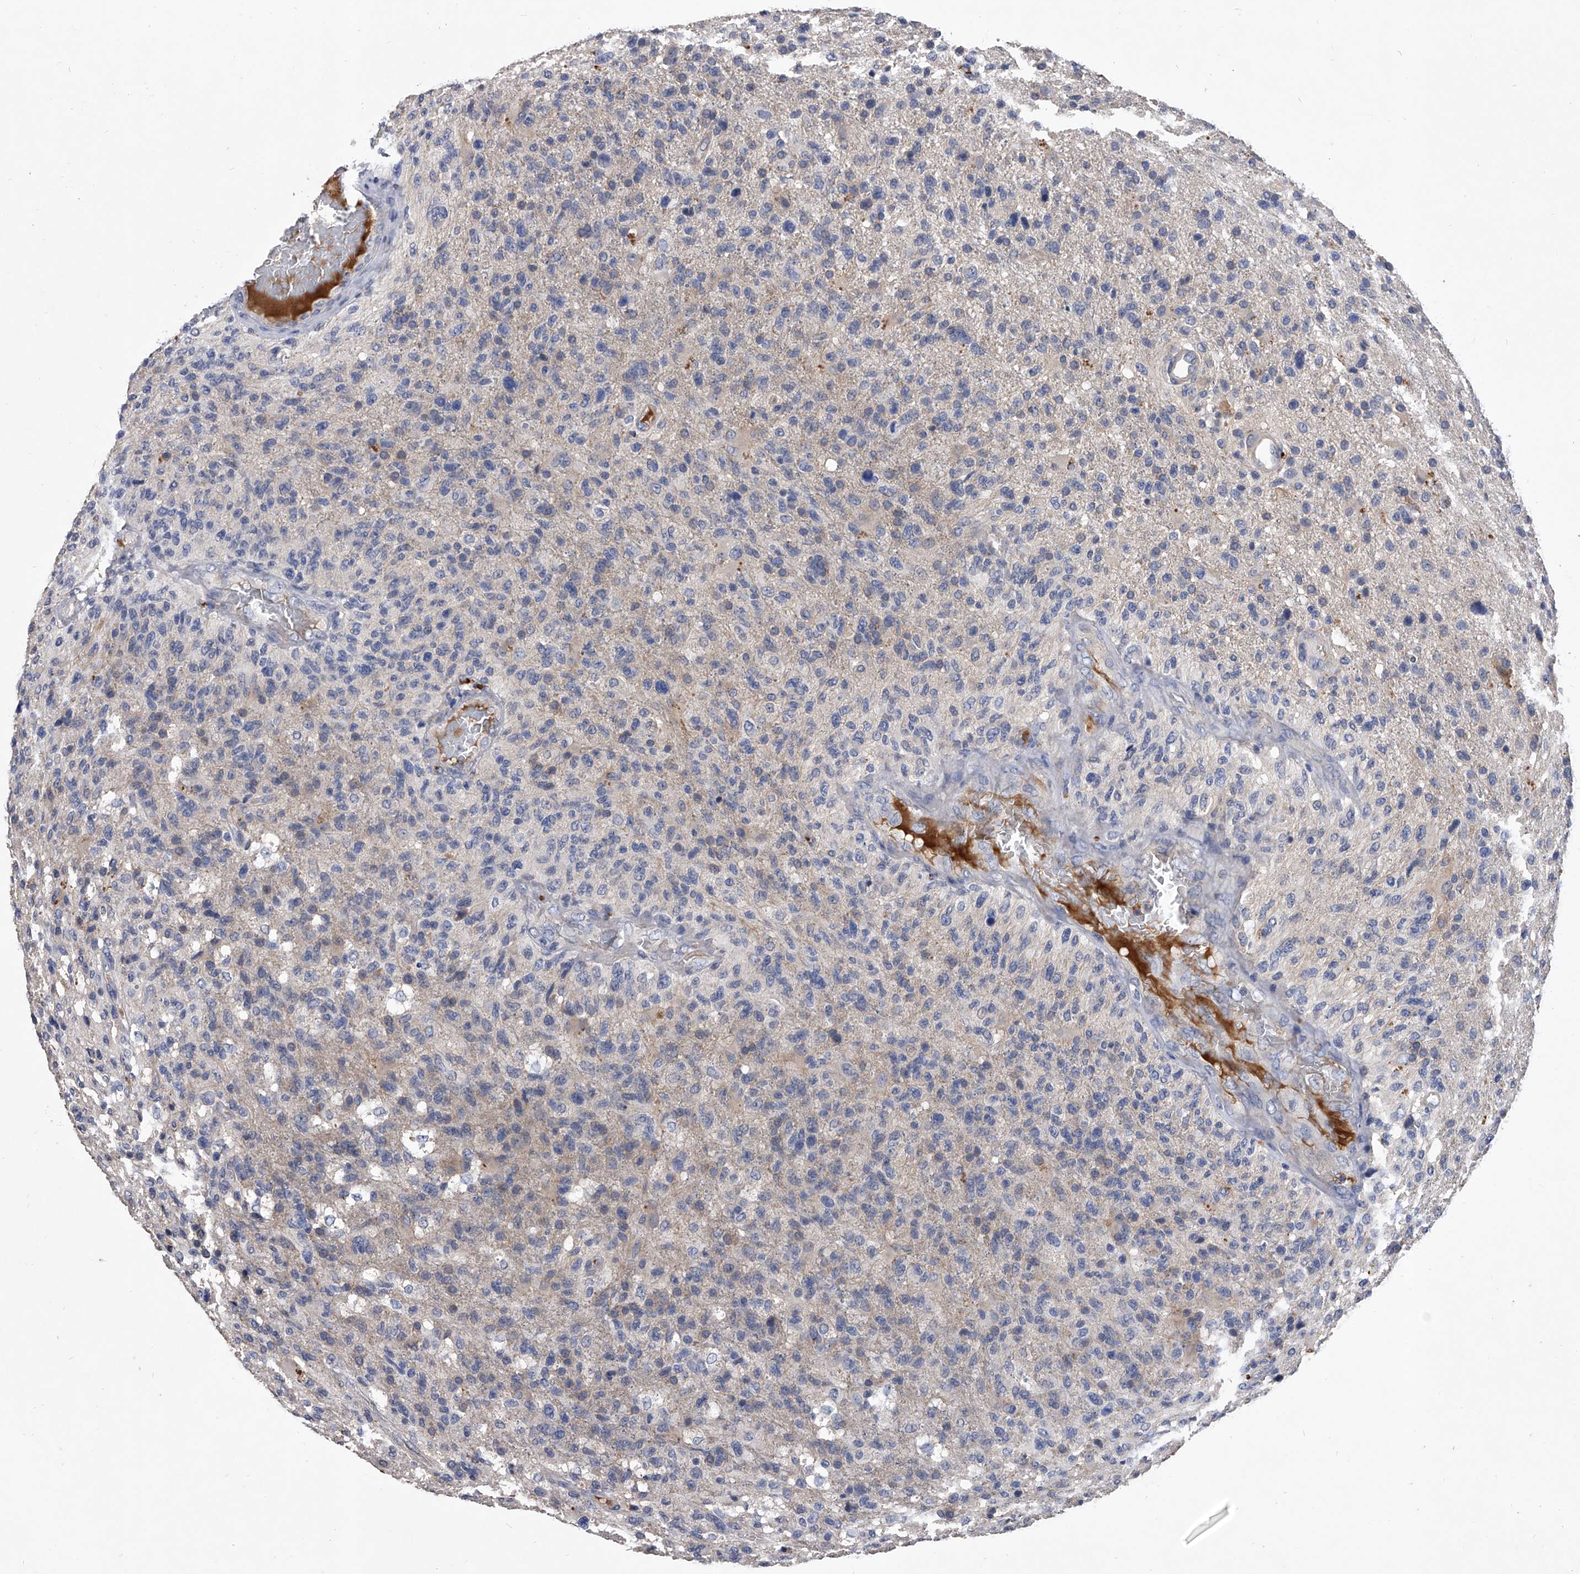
{"staining": {"intensity": "negative", "quantity": "none", "location": "none"}, "tissue": "glioma", "cell_type": "Tumor cells", "image_type": "cancer", "snomed": [{"axis": "morphology", "description": "Glioma, malignant, High grade"}, {"axis": "topography", "description": "Brain"}], "caption": "IHC image of neoplastic tissue: human malignant high-grade glioma stained with DAB (3,3'-diaminobenzidine) reveals no significant protein positivity in tumor cells.", "gene": "C5", "patient": {"sex": "male", "age": 72}}